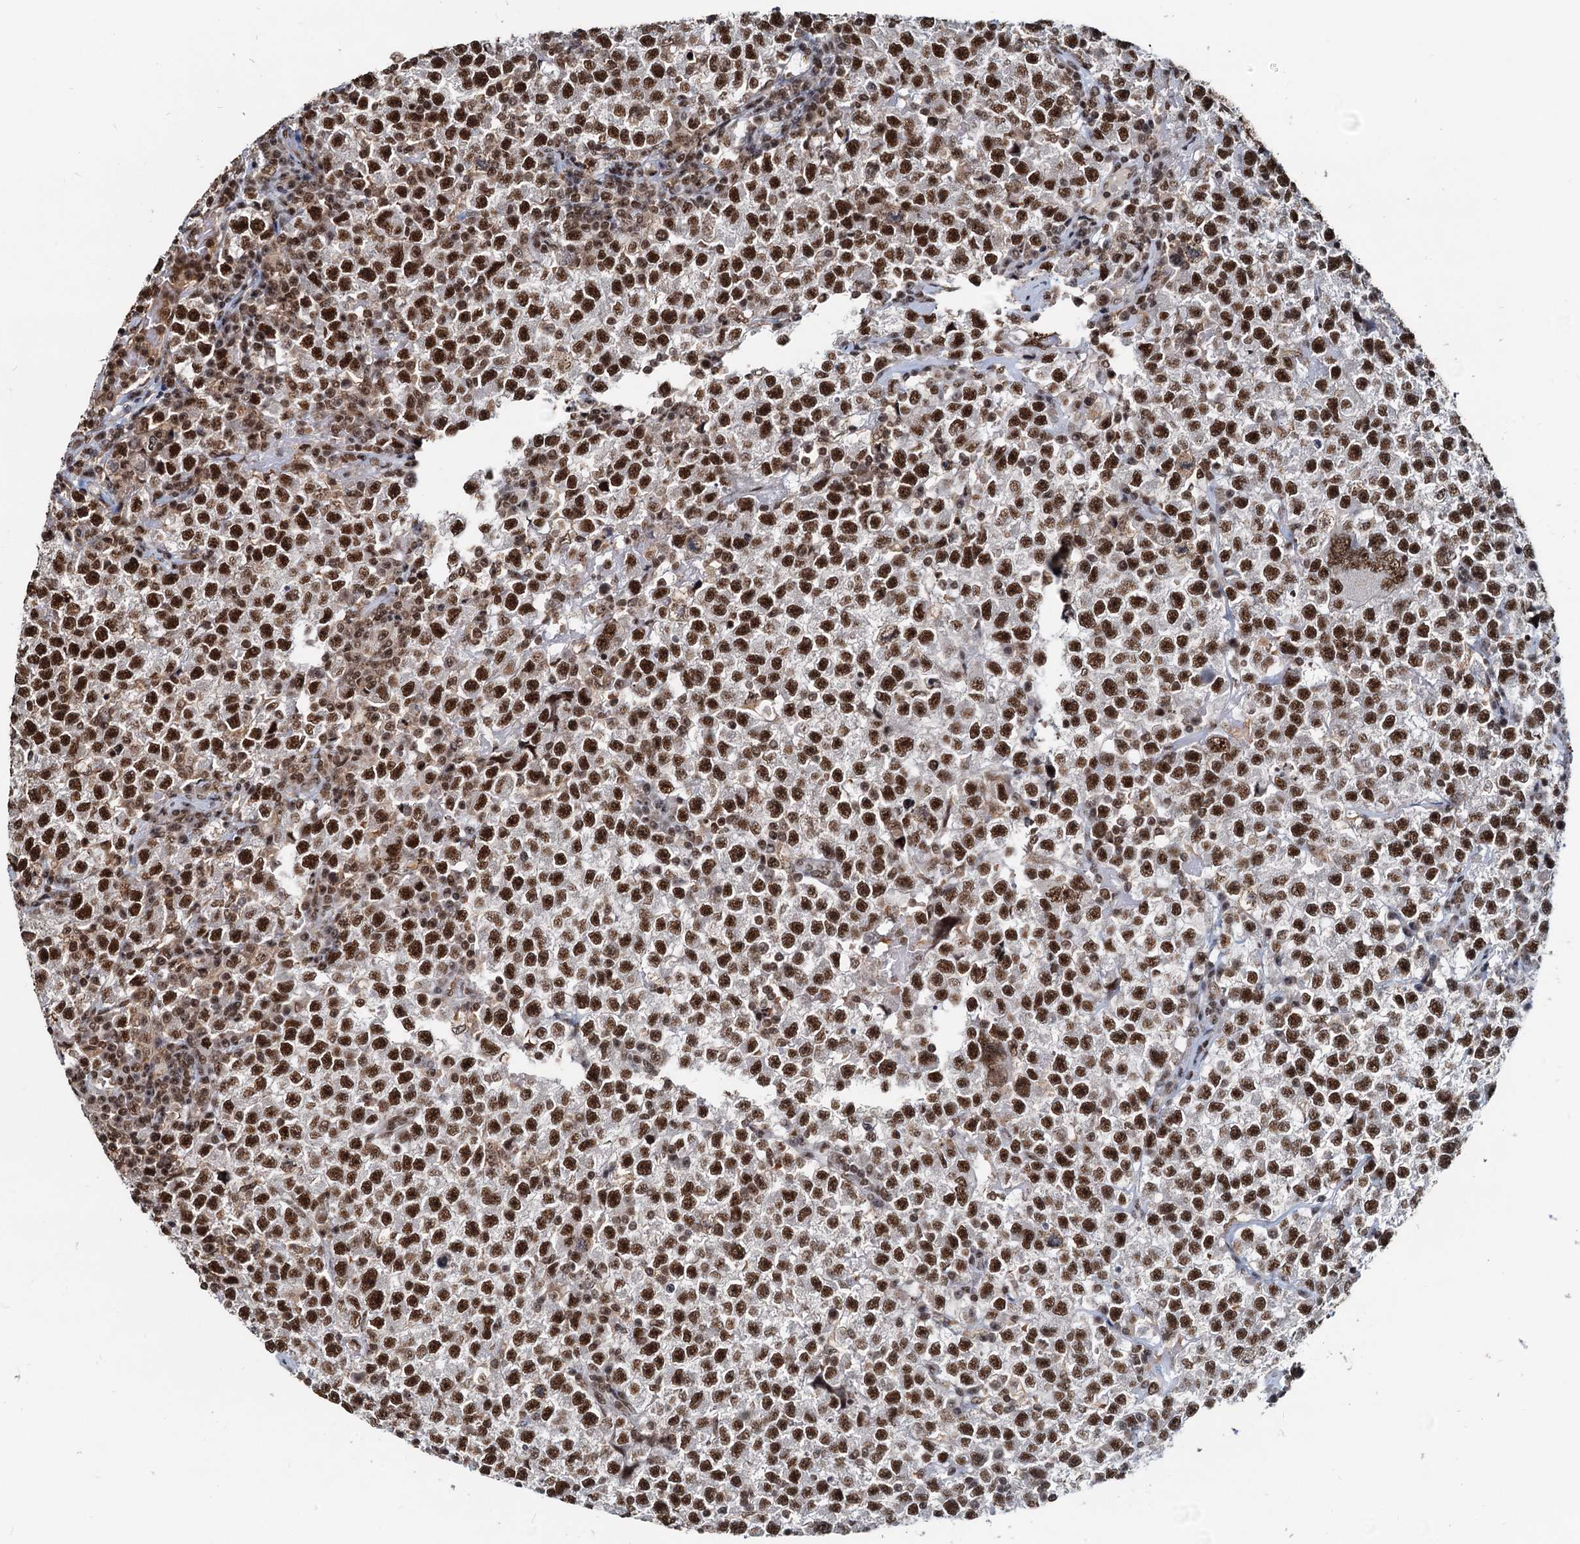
{"staining": {"intensity": "strong", "quantity": ">75%", "location": "nuclear"}, "tissue": "testis cancer", "cell_type": "Tumor cells", "image_type": "cancer", "snomed": [{"axis": "morphology", "description": "Seminoma, NOS"}, {"axis": "topography", "description": "Testis"}], "caption": "Tumor cells show high levels of strong nuclear staining in about >75% of cells in testis cancer (seminoma).", "gene": "RSRC2", "patient": {"sex": "male", "age": 22}}